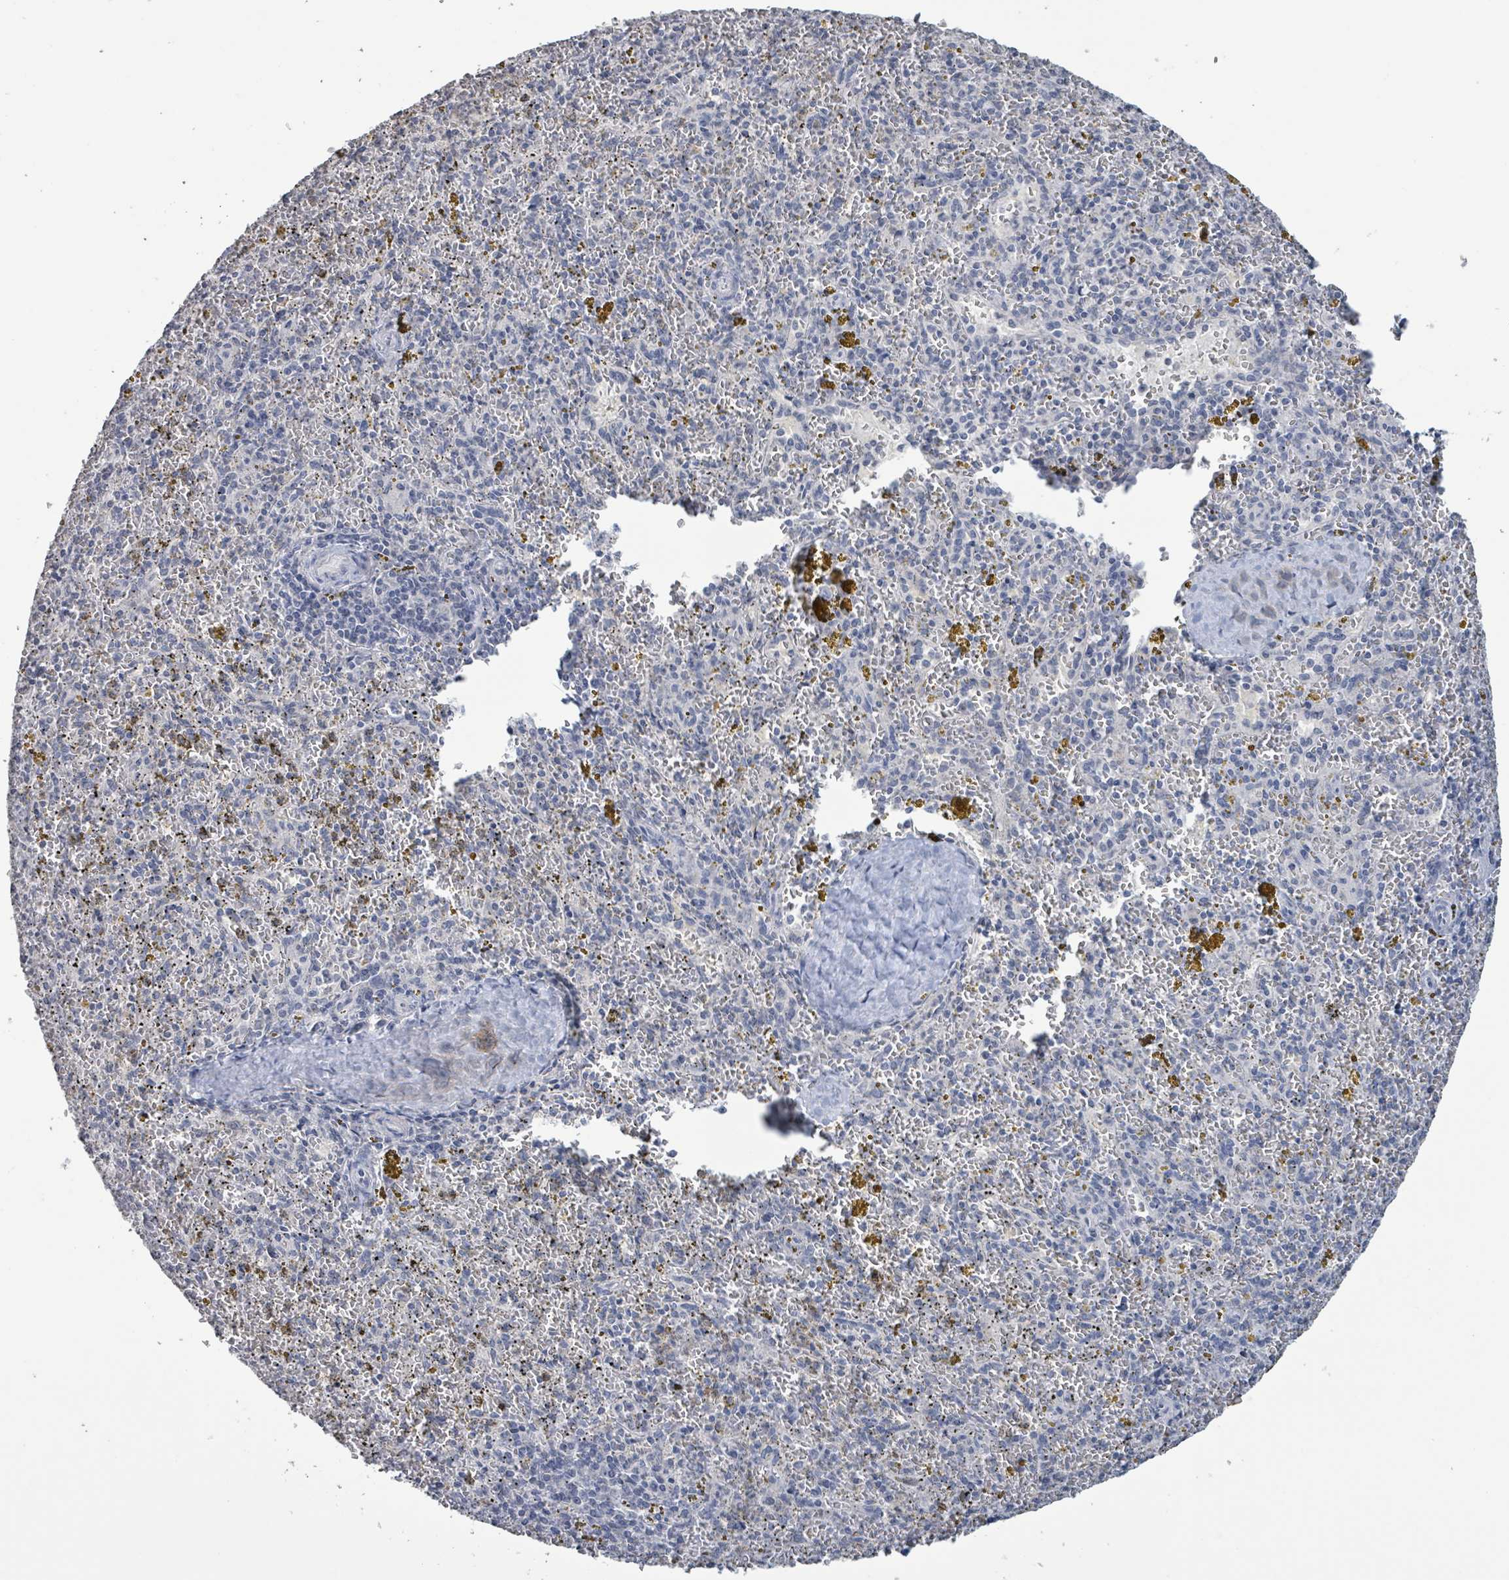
{"staining": {"intensity": "negative", "quantity": "none", "location": "none"}, "tissue": "spleen", "cell_type": "Cells in red pulp", "image_type": "normal", "snomed": [{"axis": "morphology", "description": "Normal tissue, NOS"}, {"axis": "topography", "description": "Spleen"}], "caption": "Protein analysis of normal spleen reveals no significant positivity in cells in red pulp. The staining was performed using DAB (3,3'-diaminobenzidine) to visualize the protein expression in brown, while the nuclei were stained in blue with hematoxylin (Magnification: 20x).", "gene": "CA9", "patient": {"sex": "male", "age": 57}}